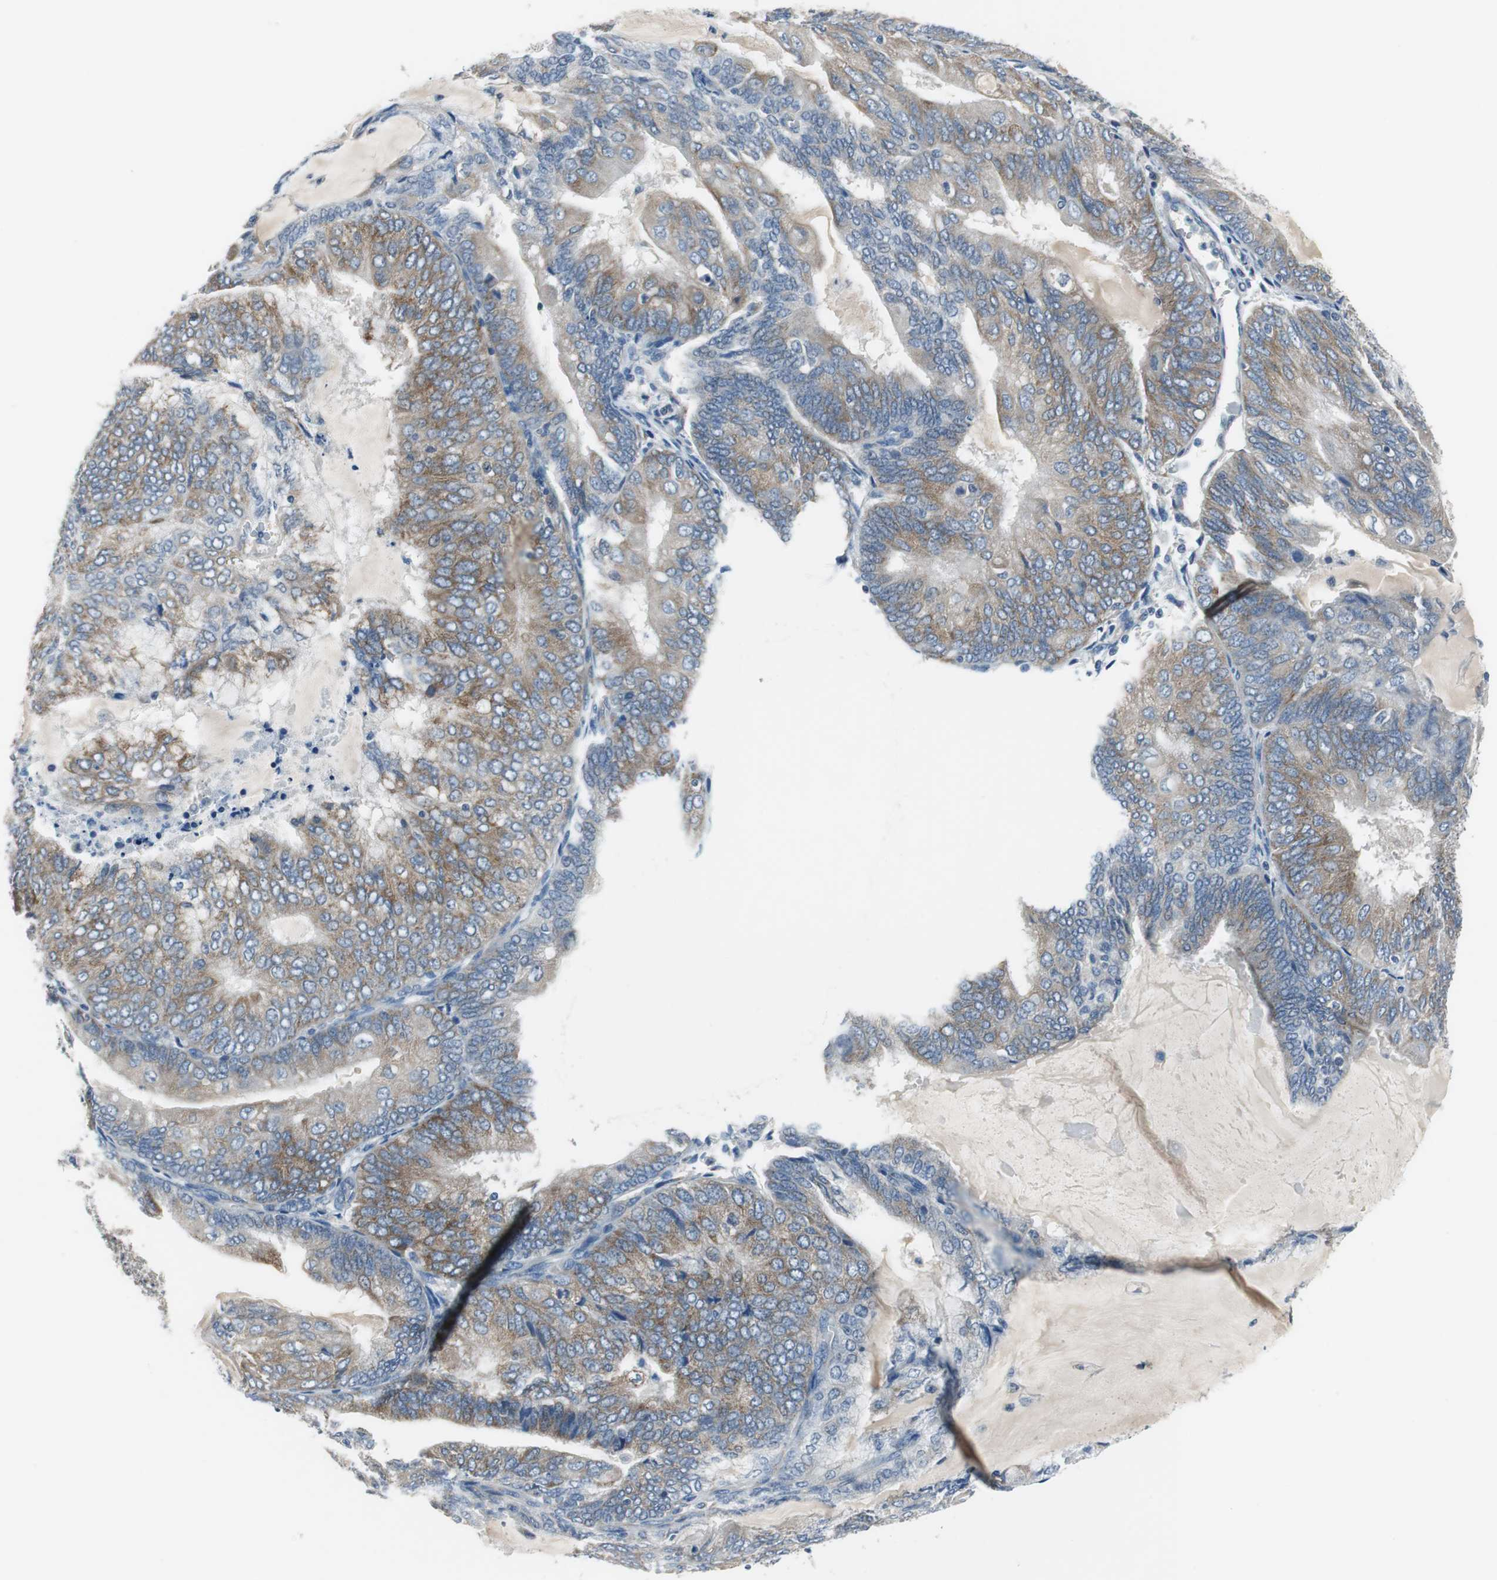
{"staining": {"intensity": "moderate", "quantity": ">75%", "location": "cytoplasmic/membranous"}, "tissue": "endometrial cancer", "cell_type": "Tumor cells", "image_type": "cancer", "snomed": [{"axis": "morphology", "description": "Adenocarcinoma, NOS"}, {"axis": "topography", "description": "Endometrium"}], "caption": "This is an image of immunohistochemistry (IHC) staining of endometrial cancer (adenocarcinoma), which shows moderate positivity in the cytoplasmic/membranous of tumor cells.", "gene": "PLAA", "patient": {"sex": "female", "age": 81}}